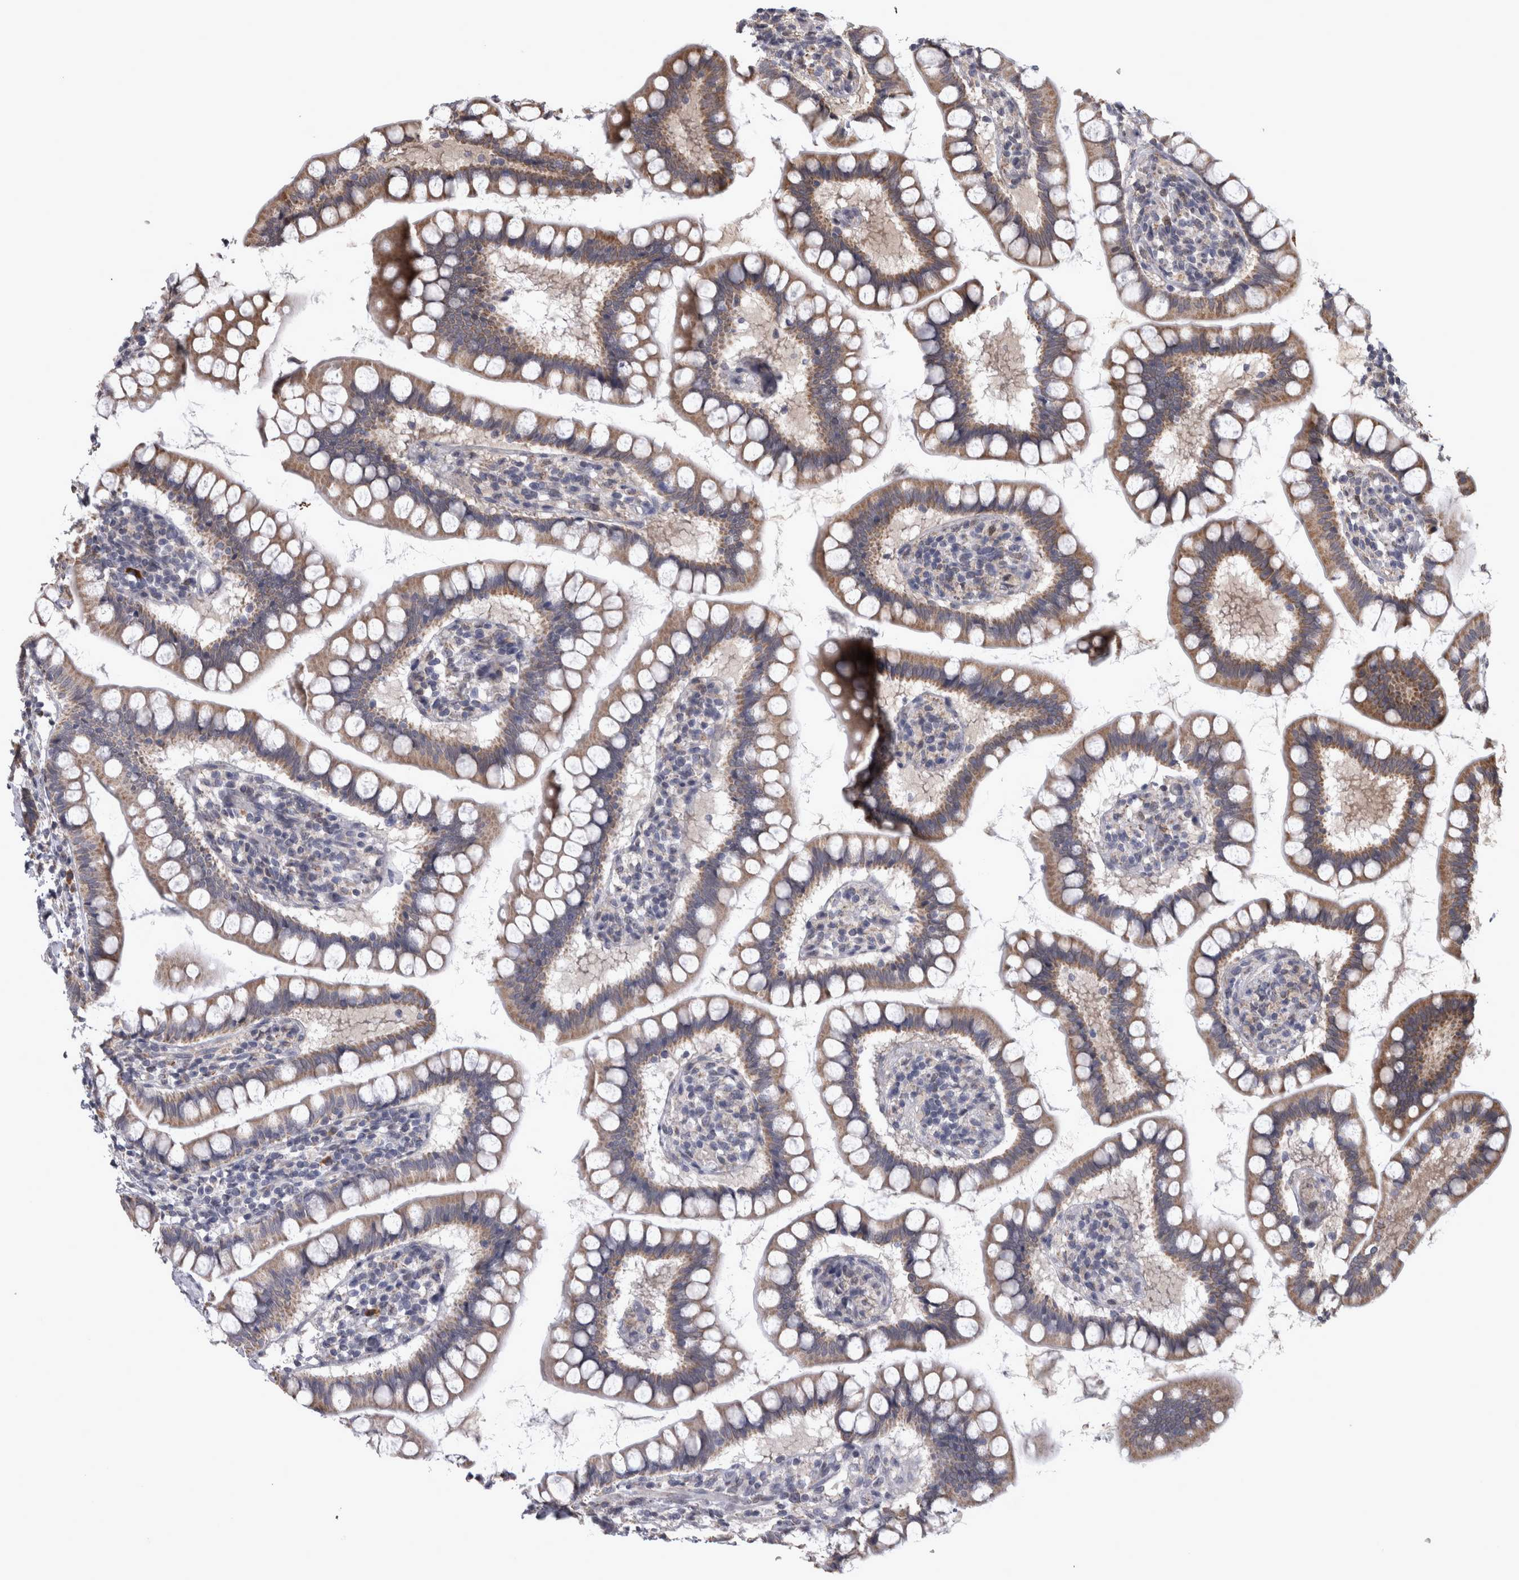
{"staining": {"intensity": "weak", "quantity": ">75%", "location": "cytoplasmic/membranous"}, "tissue": "small intestine", "cell_type": "Glandular cells", "image_type": "normal", "snomed": [{"axis": "morphology", "description": "Normal tissue, NOS"}, {"axis": "topography", "description": "Small intestine"}], "caption": "Approximately >75% of glandular cells in benign small intestine exhibit weak cytoplasmic/membranous protein positivity as visualized by brown immunohistochemical staining.", "gene": "DBT", "patient": {"sex": "female", "age": 84}}